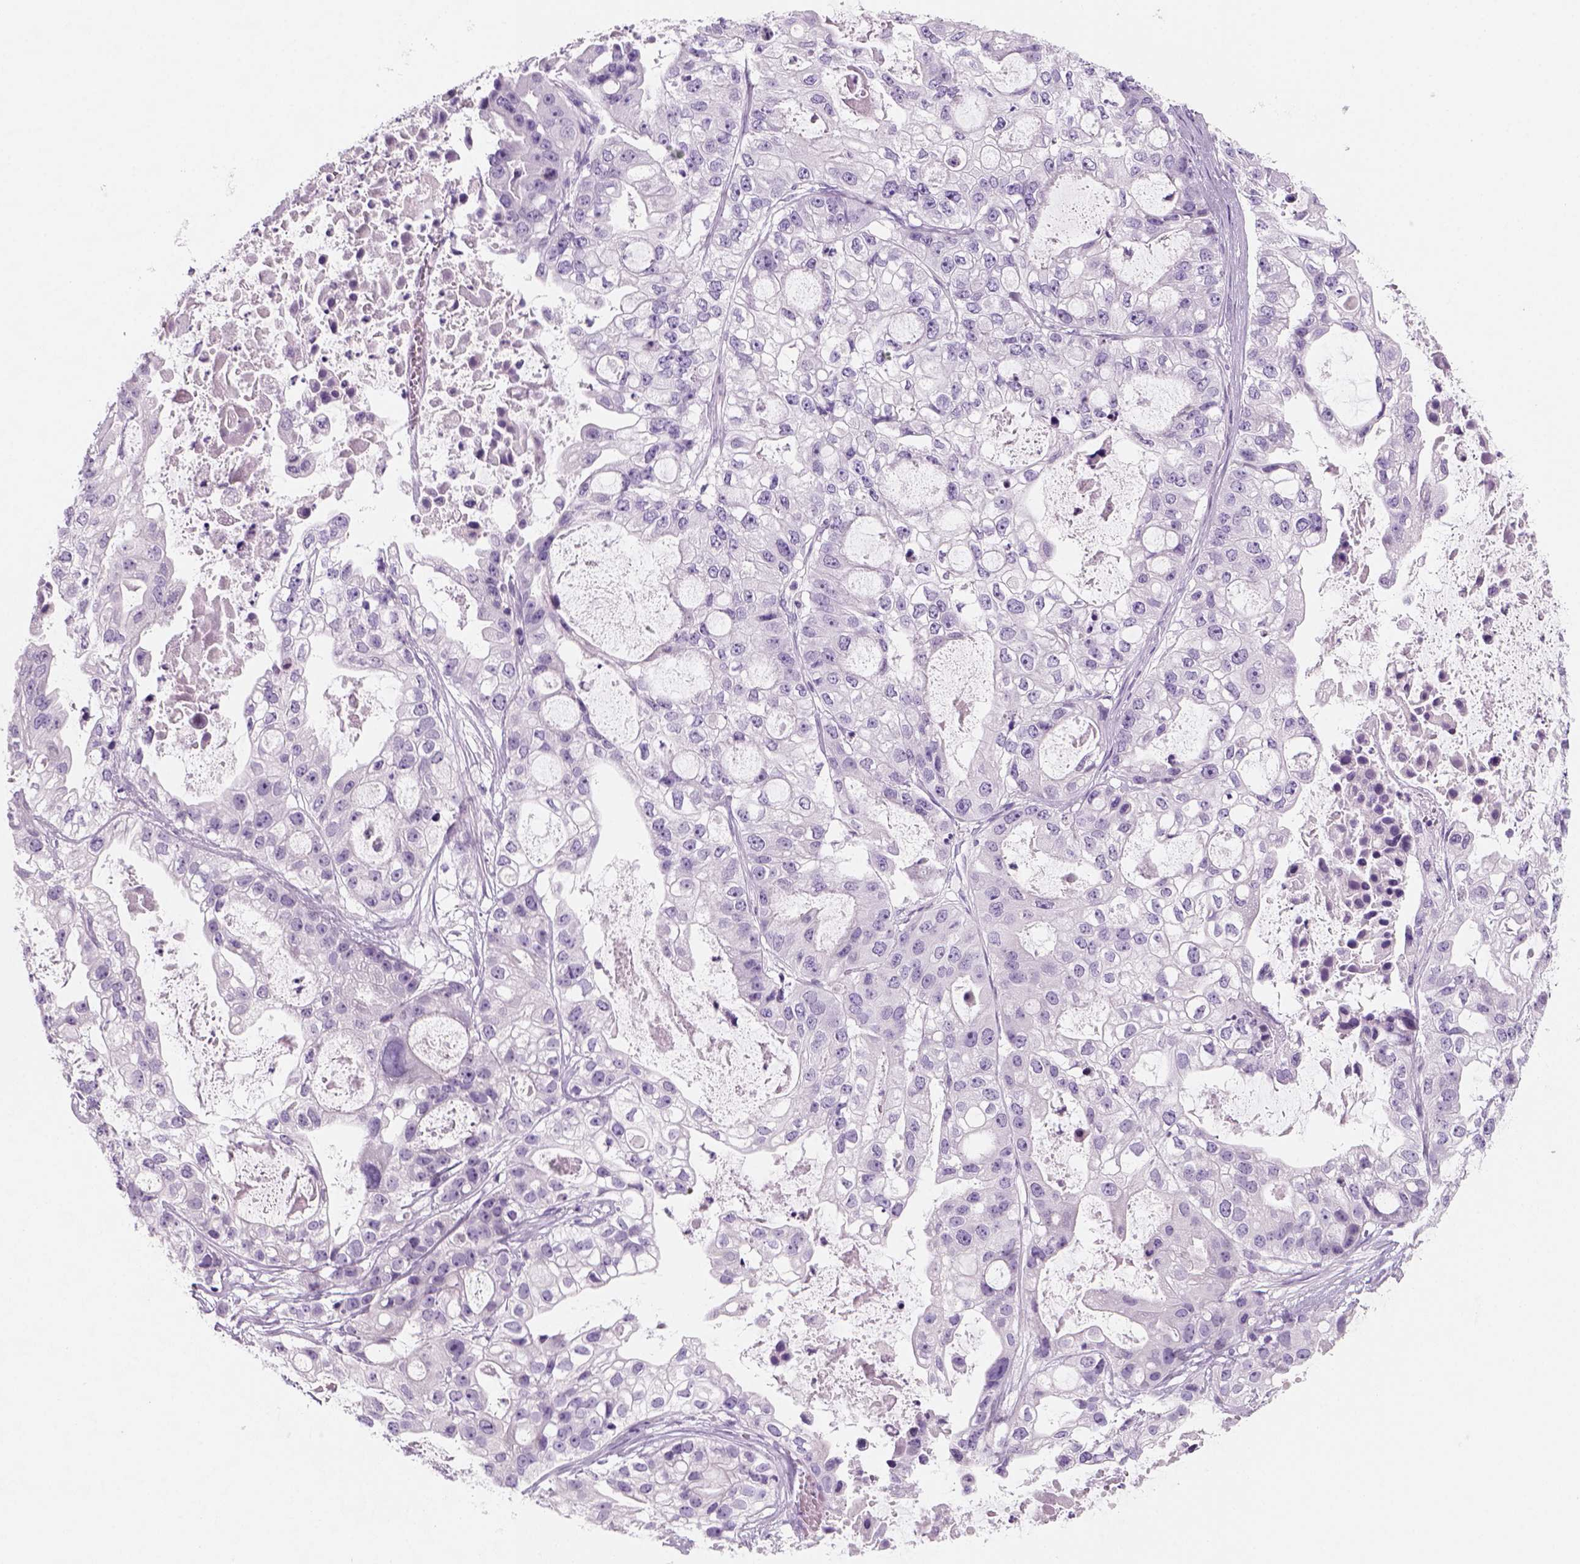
{"staining": {"intensity": "negative", "quantity": "none", "location": "none"}, "tissue": "ovarian cancer", "cell_type": "Tumor cells", "image_type": "cancer", "snomed": [{"axis": "morphology", "description": "Cystadenocarcinoma, serous, NOS"}, {"axis": "topography", "description": "Ovary"}], "caption": "Ovarian cancer was stained to show a protein in brown. There is no significant expression in tumor cells.", "gene": "KRTAP11-1", "patient": {"sex": "female", "age": 56}}